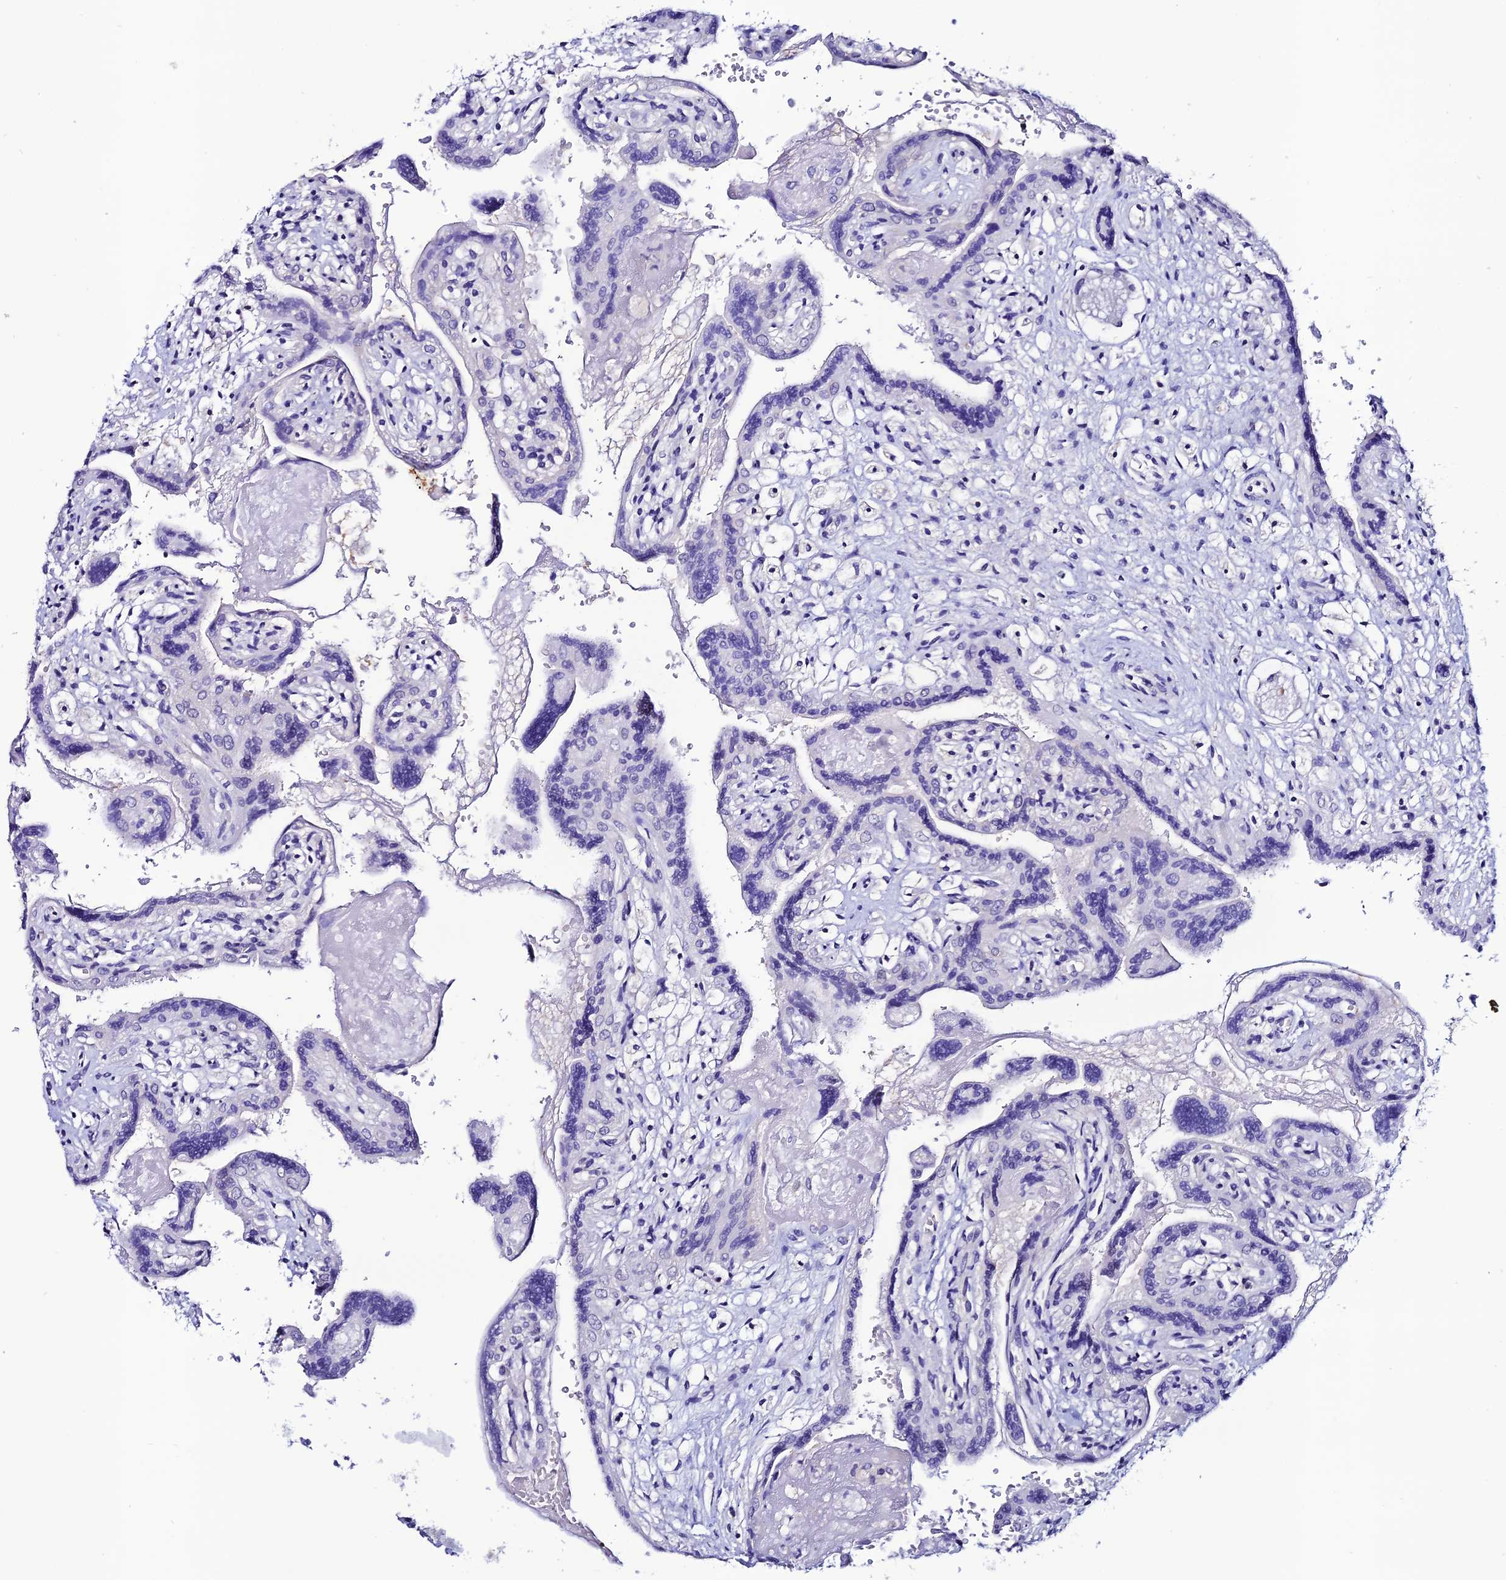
{"staining": {"intensity": "weak", "quantity": ">75%", "location": "cytoplasmic/membranous,nuclear"}, "tissue": "placenta", "cell_type": "Decidual cells", "image_type": "normal", "snomed": [{"axis": "morphology", "description": "Normal tissue, NOS"}, {"axis": "topography", "description": "Placenta"}], "caption": "Placenta stained for a protein demonstrates weak cytoplasmic/membranous,nuclear positivity in decidual cells. Immunohistochemistry (ihc) stains the protein of interest in brown and the nuclei are stained blue.", "gene": "FZD8", "patient": {"sex": "female", "age": 37}}